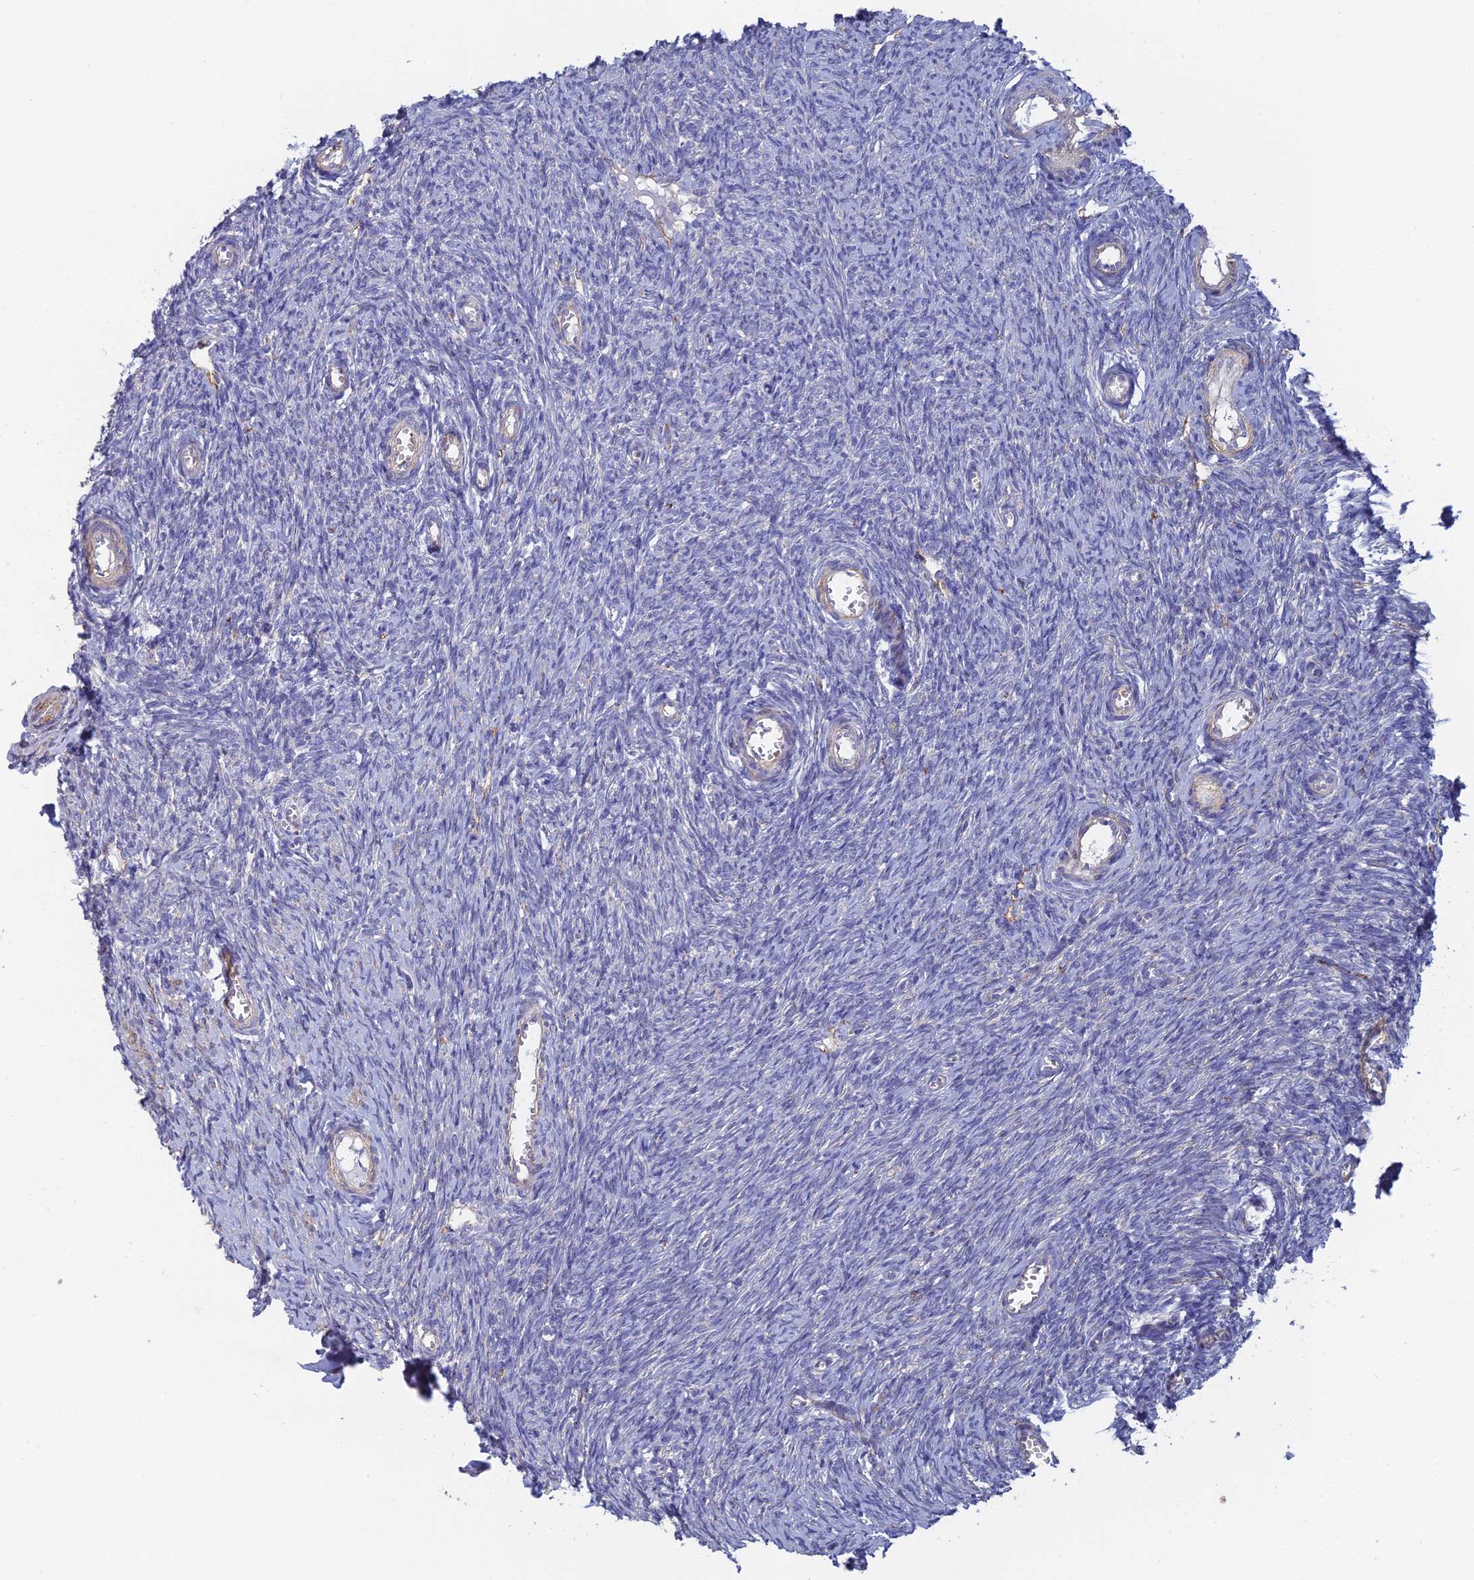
{"staining": {"intensity": "negative", "quantity": "none", "location": "none"}, "tissue": "ovary", "cell_type": "Follicle cells", "image_type": "normal", "snomed": [{"axis": "morphology", "description": "Normal tissue, NOS"}, {"axis": "topography", "description": "Ovary"}], "caption": "Micrograph shows no protein expression in follicle cells of normal ovary. Brightfield microscopy of immunohistochemistry stained with DAB (3,3'-diaminobenzidine) (brown) and hematoxylin (blue), captured at high magnification.", "gene": "PCDHA5", "patient": {"sex": "female", "age": 44}}